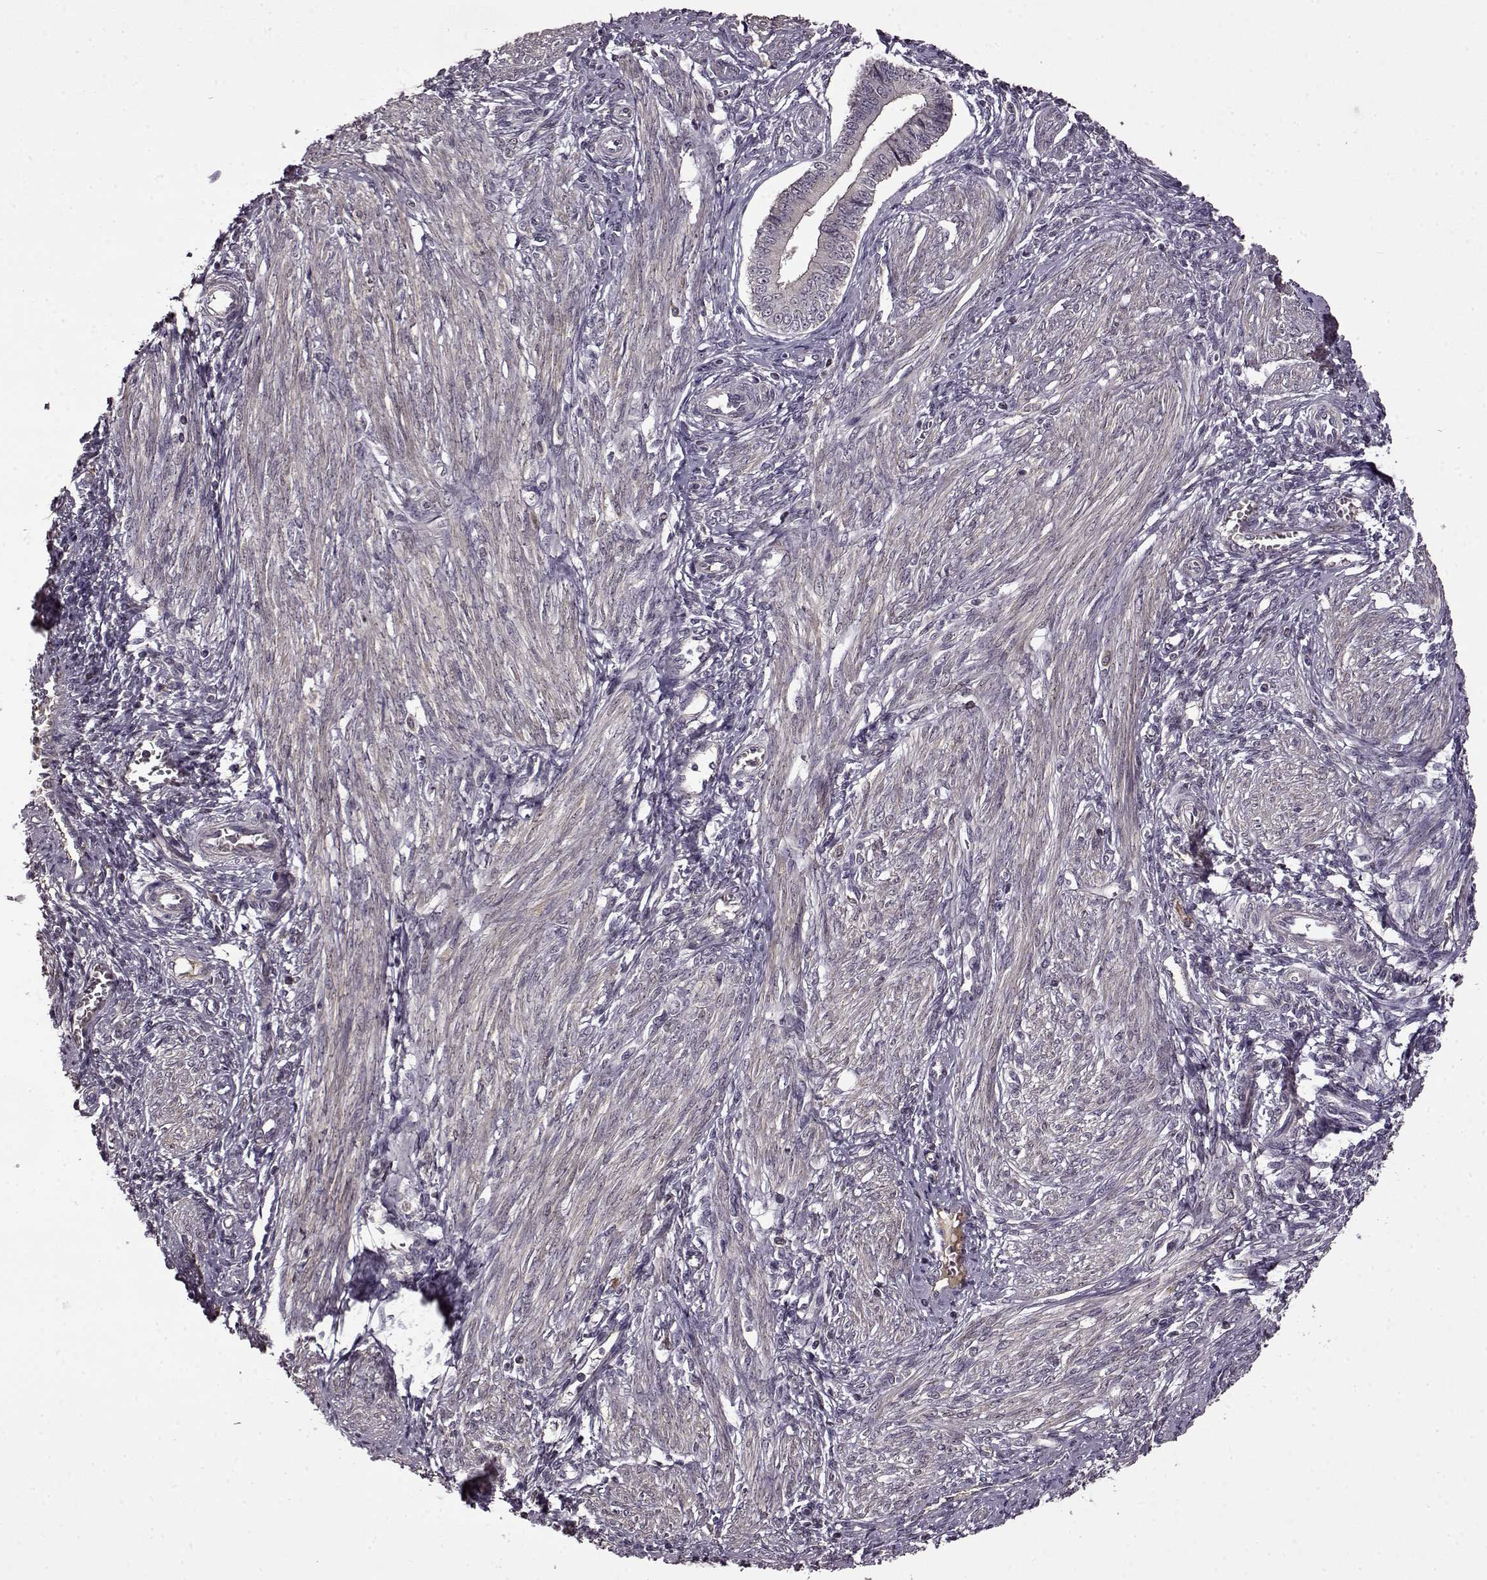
{"staining": {"intensity": "weak", "quantity": "<25%", "location": "cytoplasmic/membranous"}, "tissue": "endometrium", "cell_type": "Cells in endometrial stroma", "image_type": "normal", "snomed": [{"axis": "morphology", "description": "Normal tissue, NOS"}, {"axis": "topography", "description": "Endometrium"}], "caption": "DAB (3,3'-diaminobenzidine) immunohistochemical staining of benign endometrium shows no significant expression in cells in endometrial stroma. (Stains: DAB (3,3'-diaminobenzidine) immunohistochemistry with hematoxylin counter stain, Microscopy: brightfield microscopy at high magnification).", "gene": "MAIP1", "patient": {"sex": "female", "age": 42}}